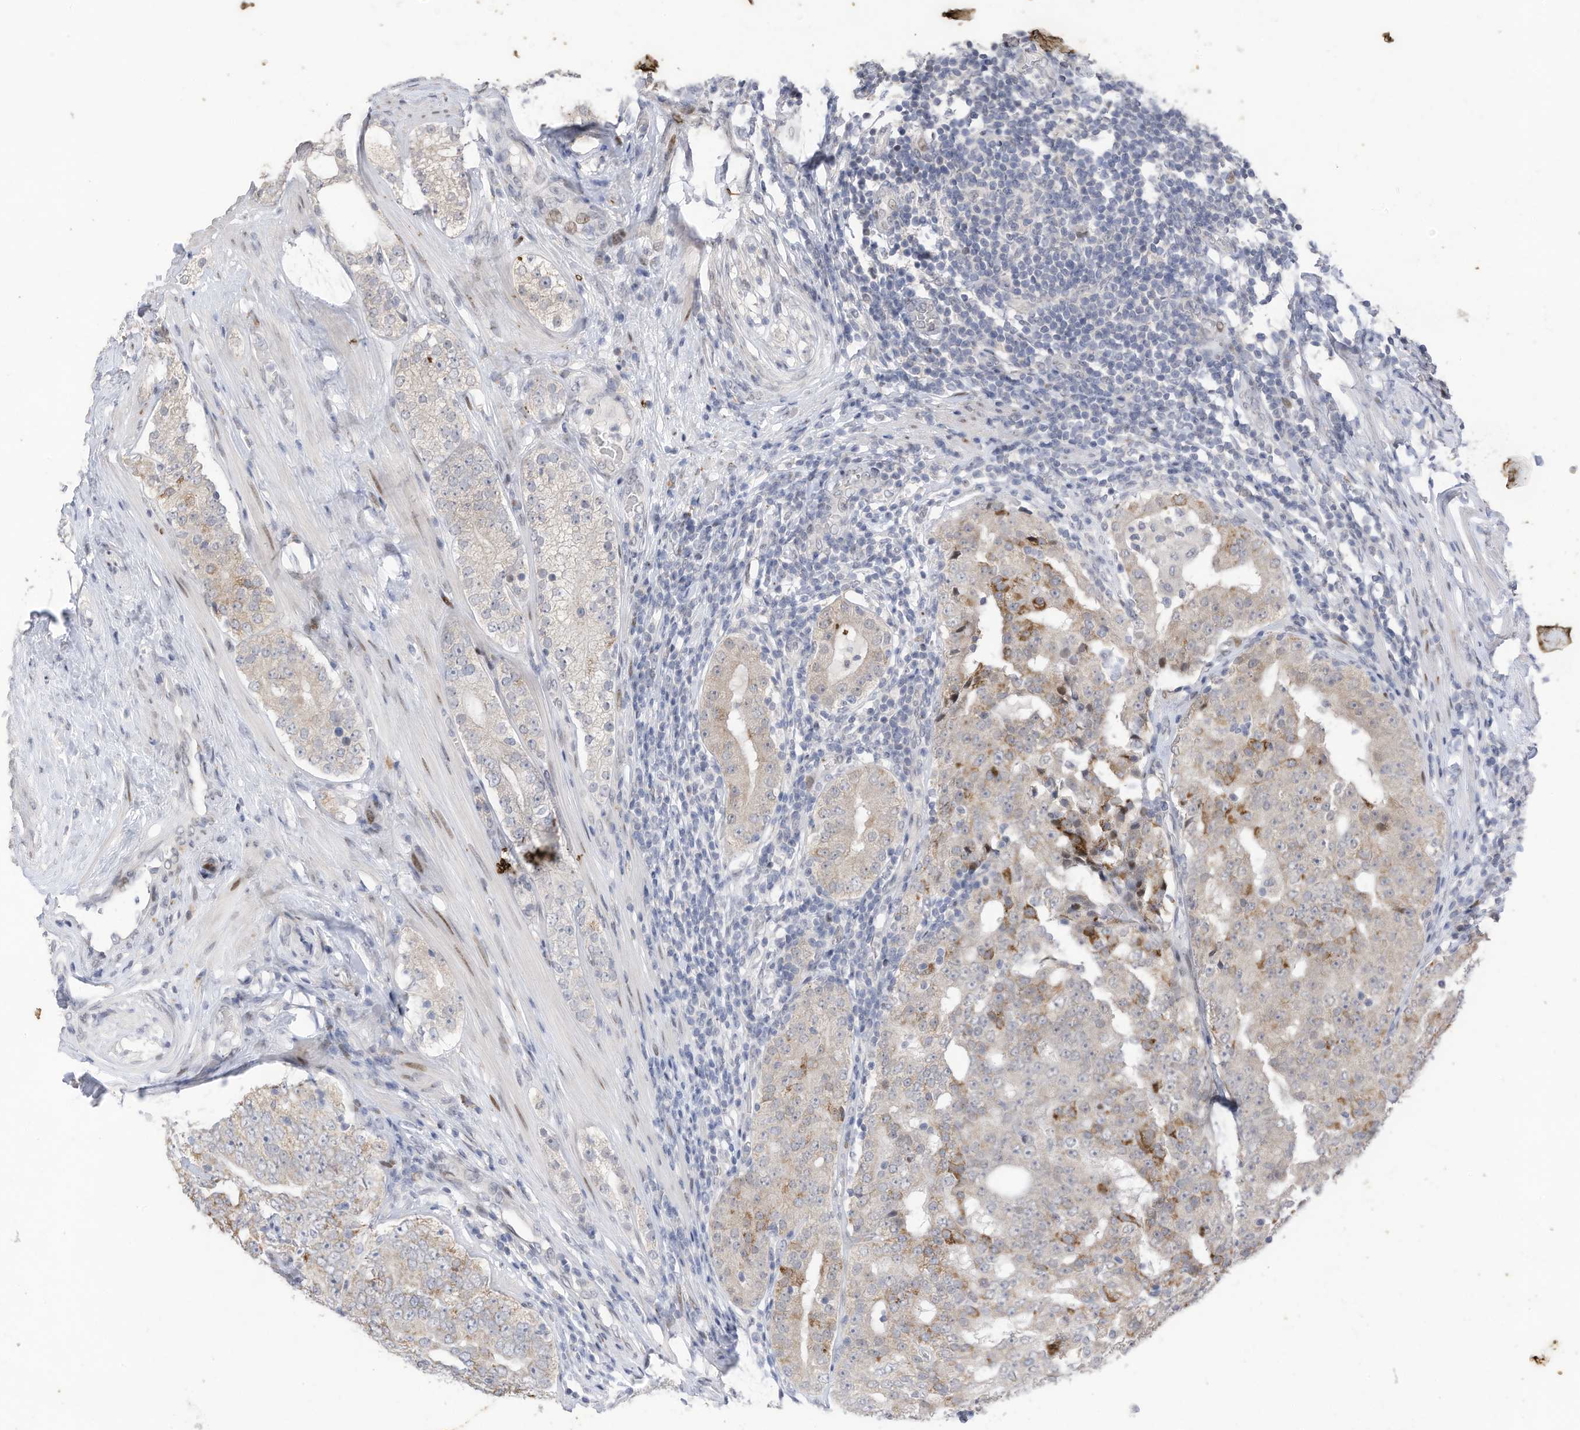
{"staining": {"intensity": "moderate", "quantity": "<25%", "location": "cytoplasmic/membranous"}, "tissue": "prostate cancer", "cell_type": "Tumor cells", "image_type": "cancer", "snomed": [{"axis": "morphology", "description": "Adenocarcinoma, High grade"}, {"axis": "topography", "description": "Prostate"}], "caption": "IHC image of neoplastic tissue: human prostate cancer (adenocarcinoma (high-grade)) stained using immunohistochemistry (IHC) demonstrates low levels of moderate protein expression localized specifically in the cytoplasmic/membranous of tumor cells, appearing as a cytoplasmic/membranous brown color.", "gene": "RABL3", "patient": {"sex": "male", "age": 56}}